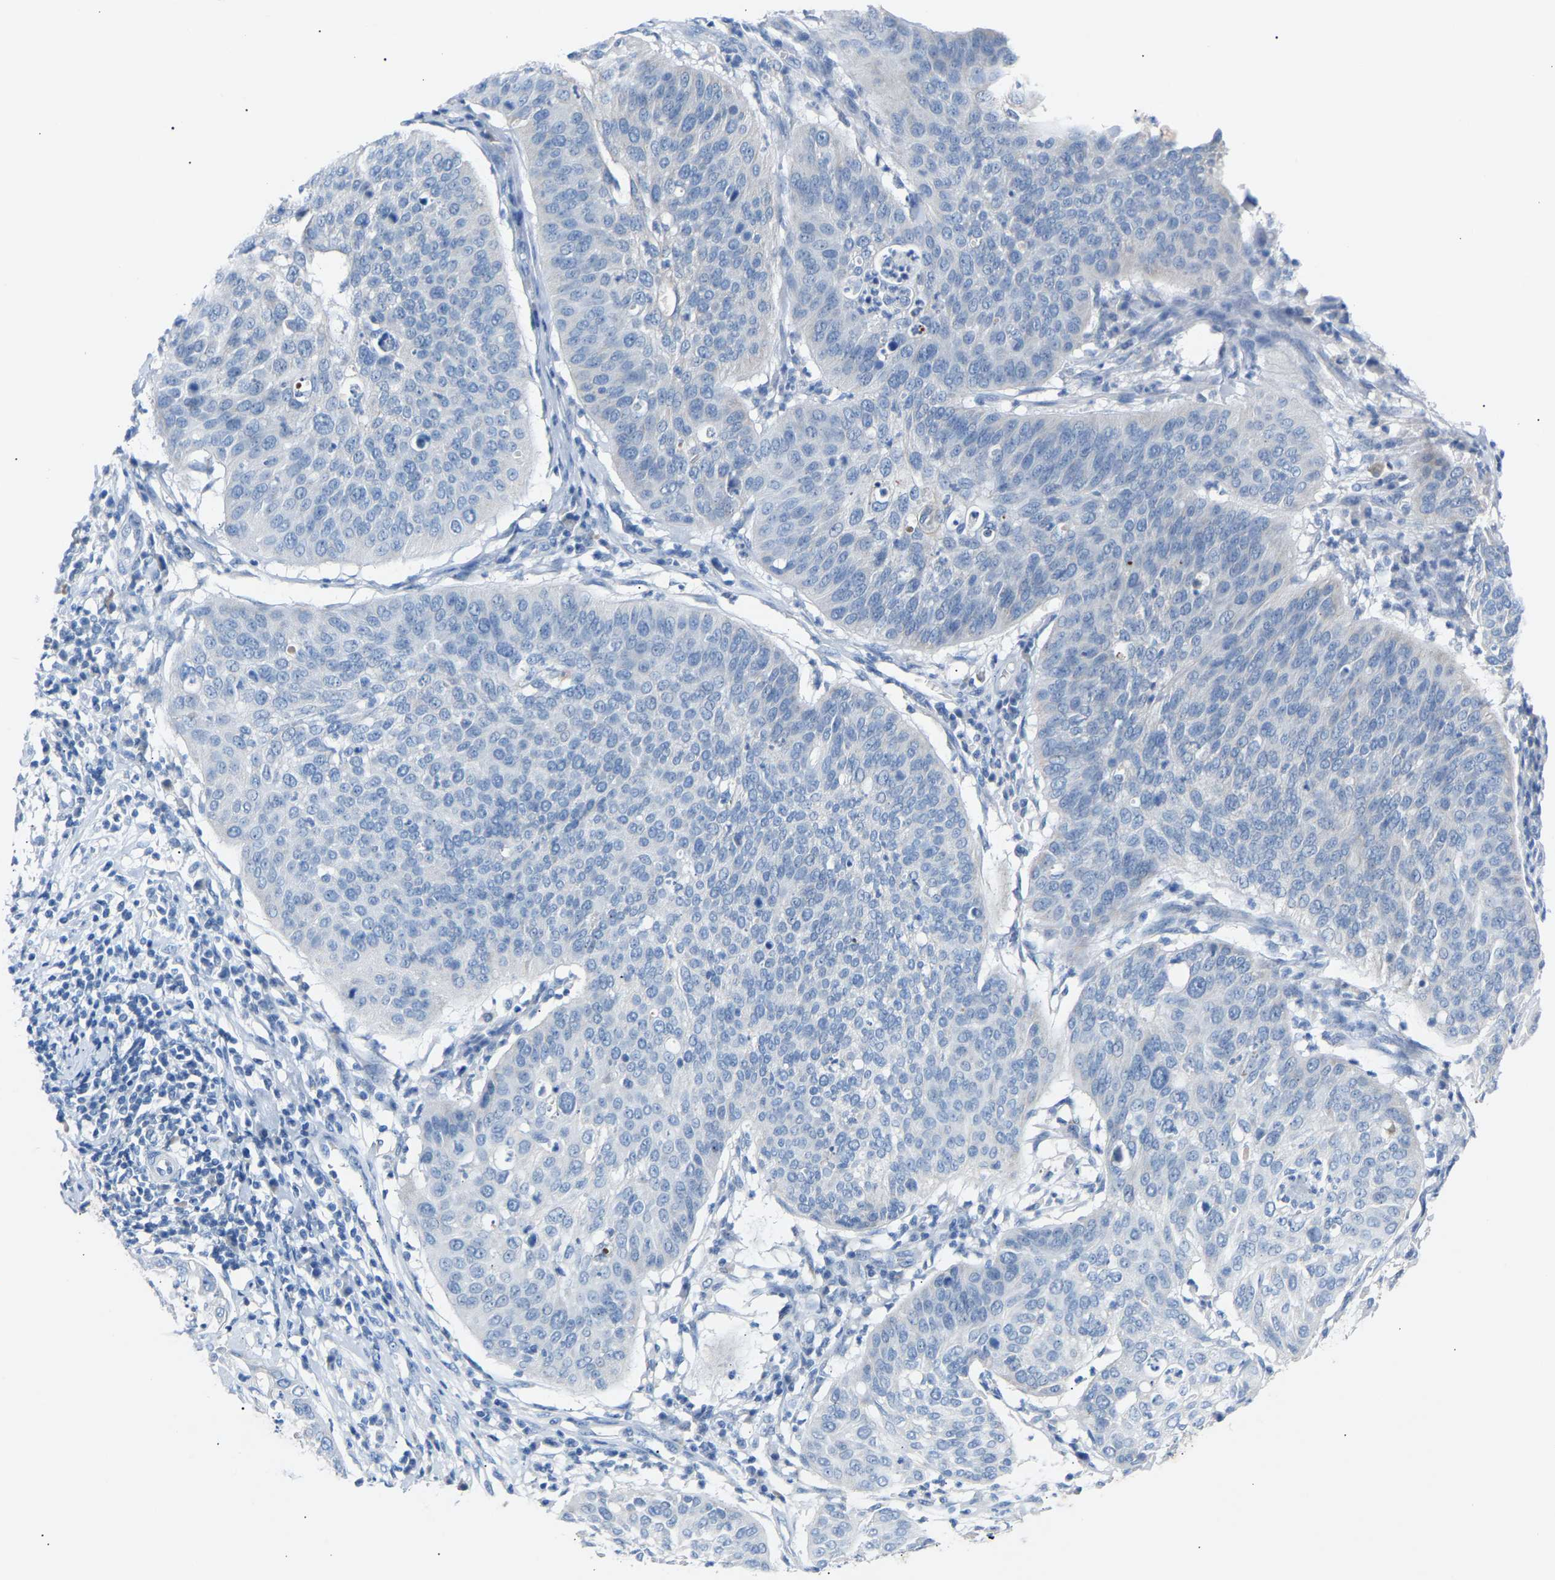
{"staining": {"intensity": "negative", "quantity": "none", "location": "none"}, "tissue": "cervical cancer", "cell_type": "Tumor cells", "image_type": "cancer", "snomed": [{"axis": "morphology", "description": "Normal tissue, NOS"}, {"axis": "morphology", "description": "Squamous cell carcinoma, NOS"}, {"axis": "topography", "description": "Cervix"}], "caption": "The histopathology image exhibits no staining of tumor cells in squamous cell carcinoma (cervical). (DAB (3,3'-diaminobenzidine) immunohistochemistry (IHC) with hematoxylin counter stain).", "gene": "PEX1", "patient": {"sex": "female", "age": 39}}